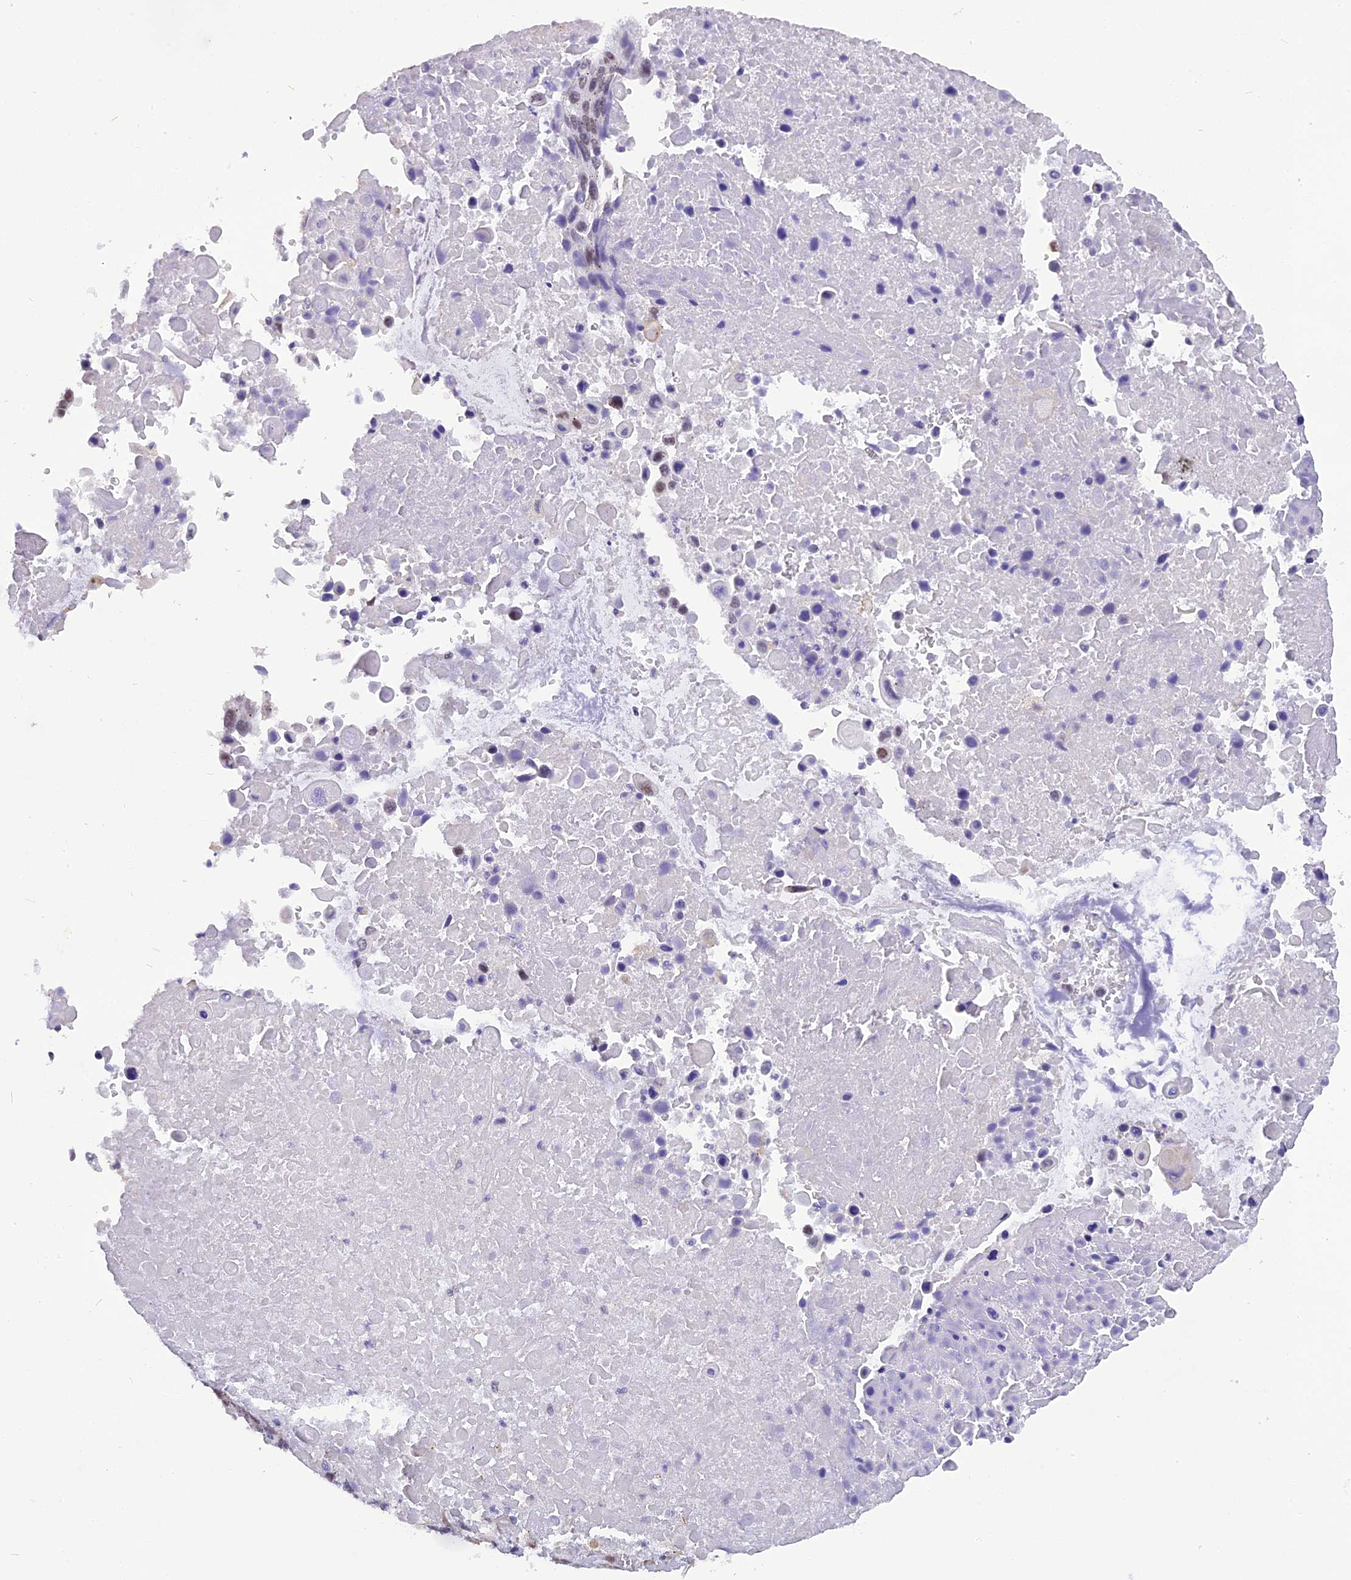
{"staining": {"intensity": "negative", "quantity": "none", "location": "none"}, "tissue": "lung cancer", "cell_type": "Tumor cells", "image_type": "cancer", "snomed": [{"axis": "morphology", "description": "Squamous cell carcinoma, NOS"}, {"axis": "topography", "description": "Lung"}], "caption": "Immunohistochemical staining of human lung squamous cell carcinoma exhibits no significant staining in tumor cells. Nuclei are stained in blue.", "gene": "IRF2BP1", "patient": {"sex": "male", "age": 66}}